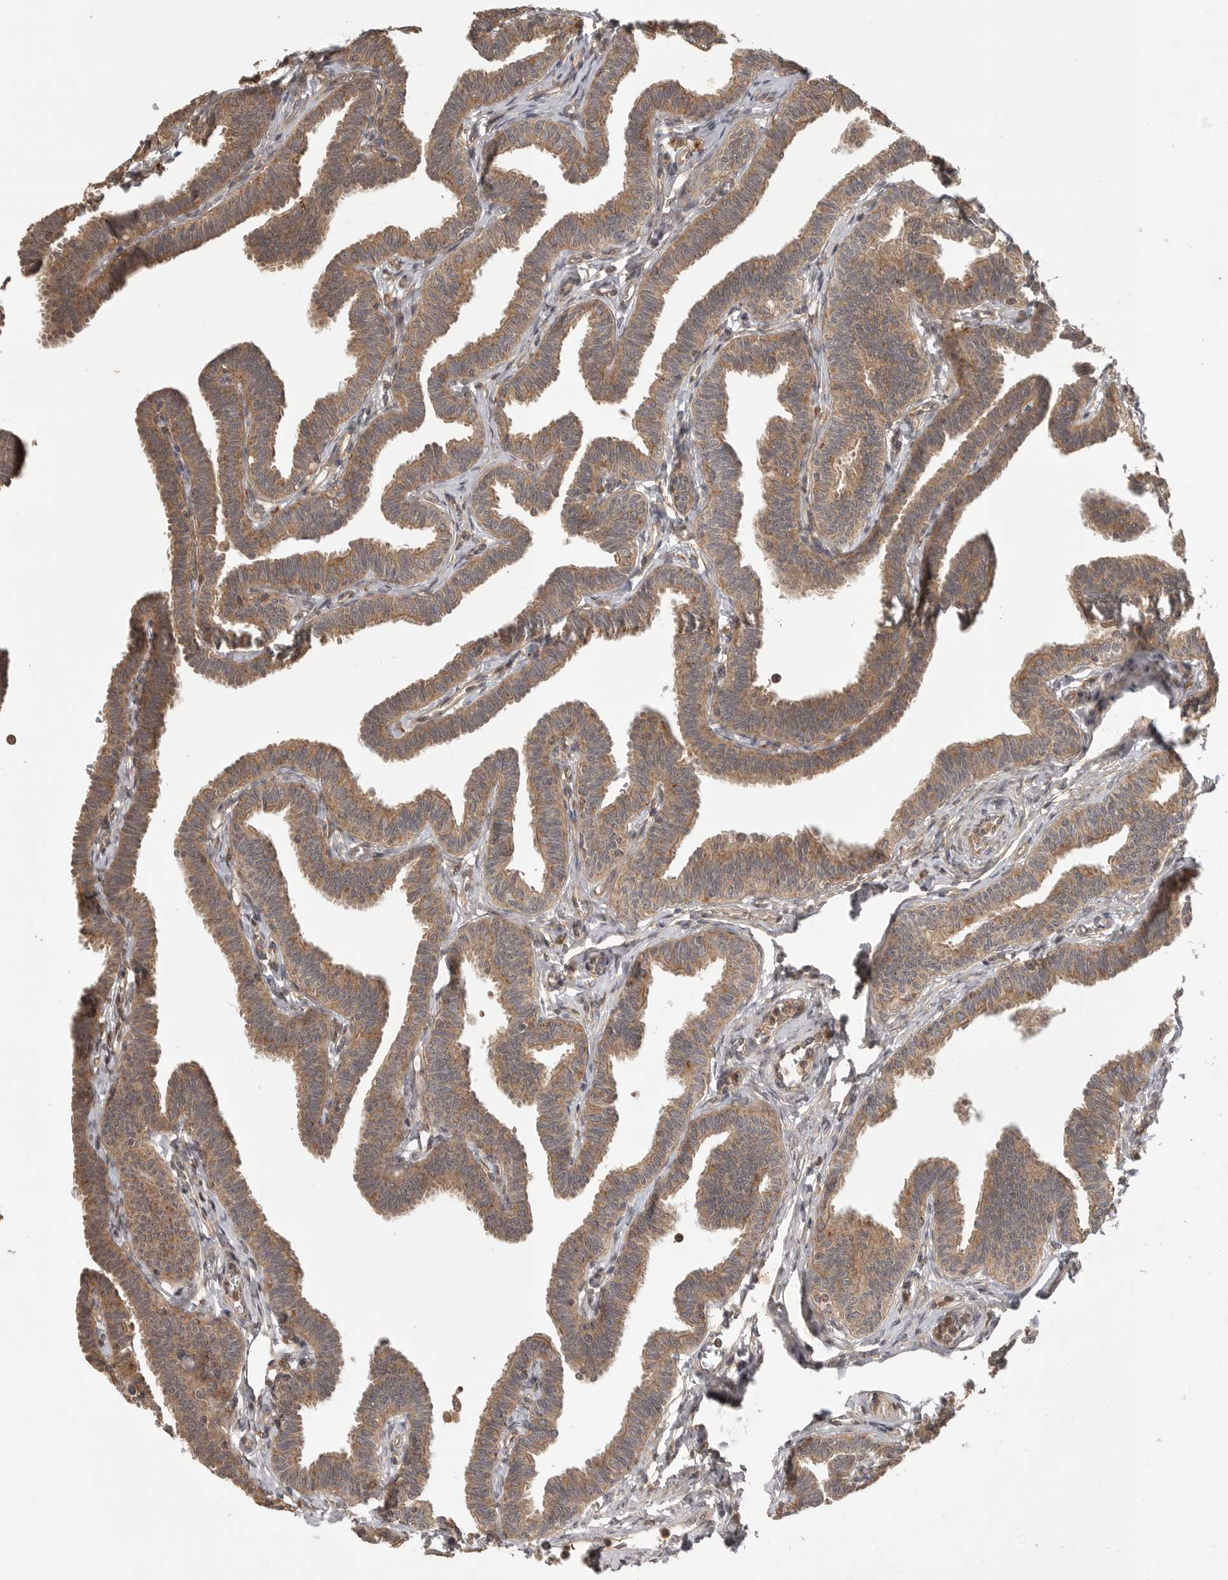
{"staining": {"intensity": "moderate", "quantity": ">75%", "location": "cytoplasmic/membranous"}, "tissue": "fallopian tube", "cell_type": "Glandular cells", "image_type": "normal", "snomed": [{"axis": "morphology", "description": "Normal tissue, NOS"}, {"axis": "topography", "description": "Fallopian tube"}, {"axis": "topography", "description": "Ovary"}], "caption": "Protein expression by immunohistochemistry reveals moderate cytoplasmic/membranous staining in about >75% of glandular cells in benign fallopian tube.", "gene": "ZNF232", "patient": {"sex": "female", "age": 23}}